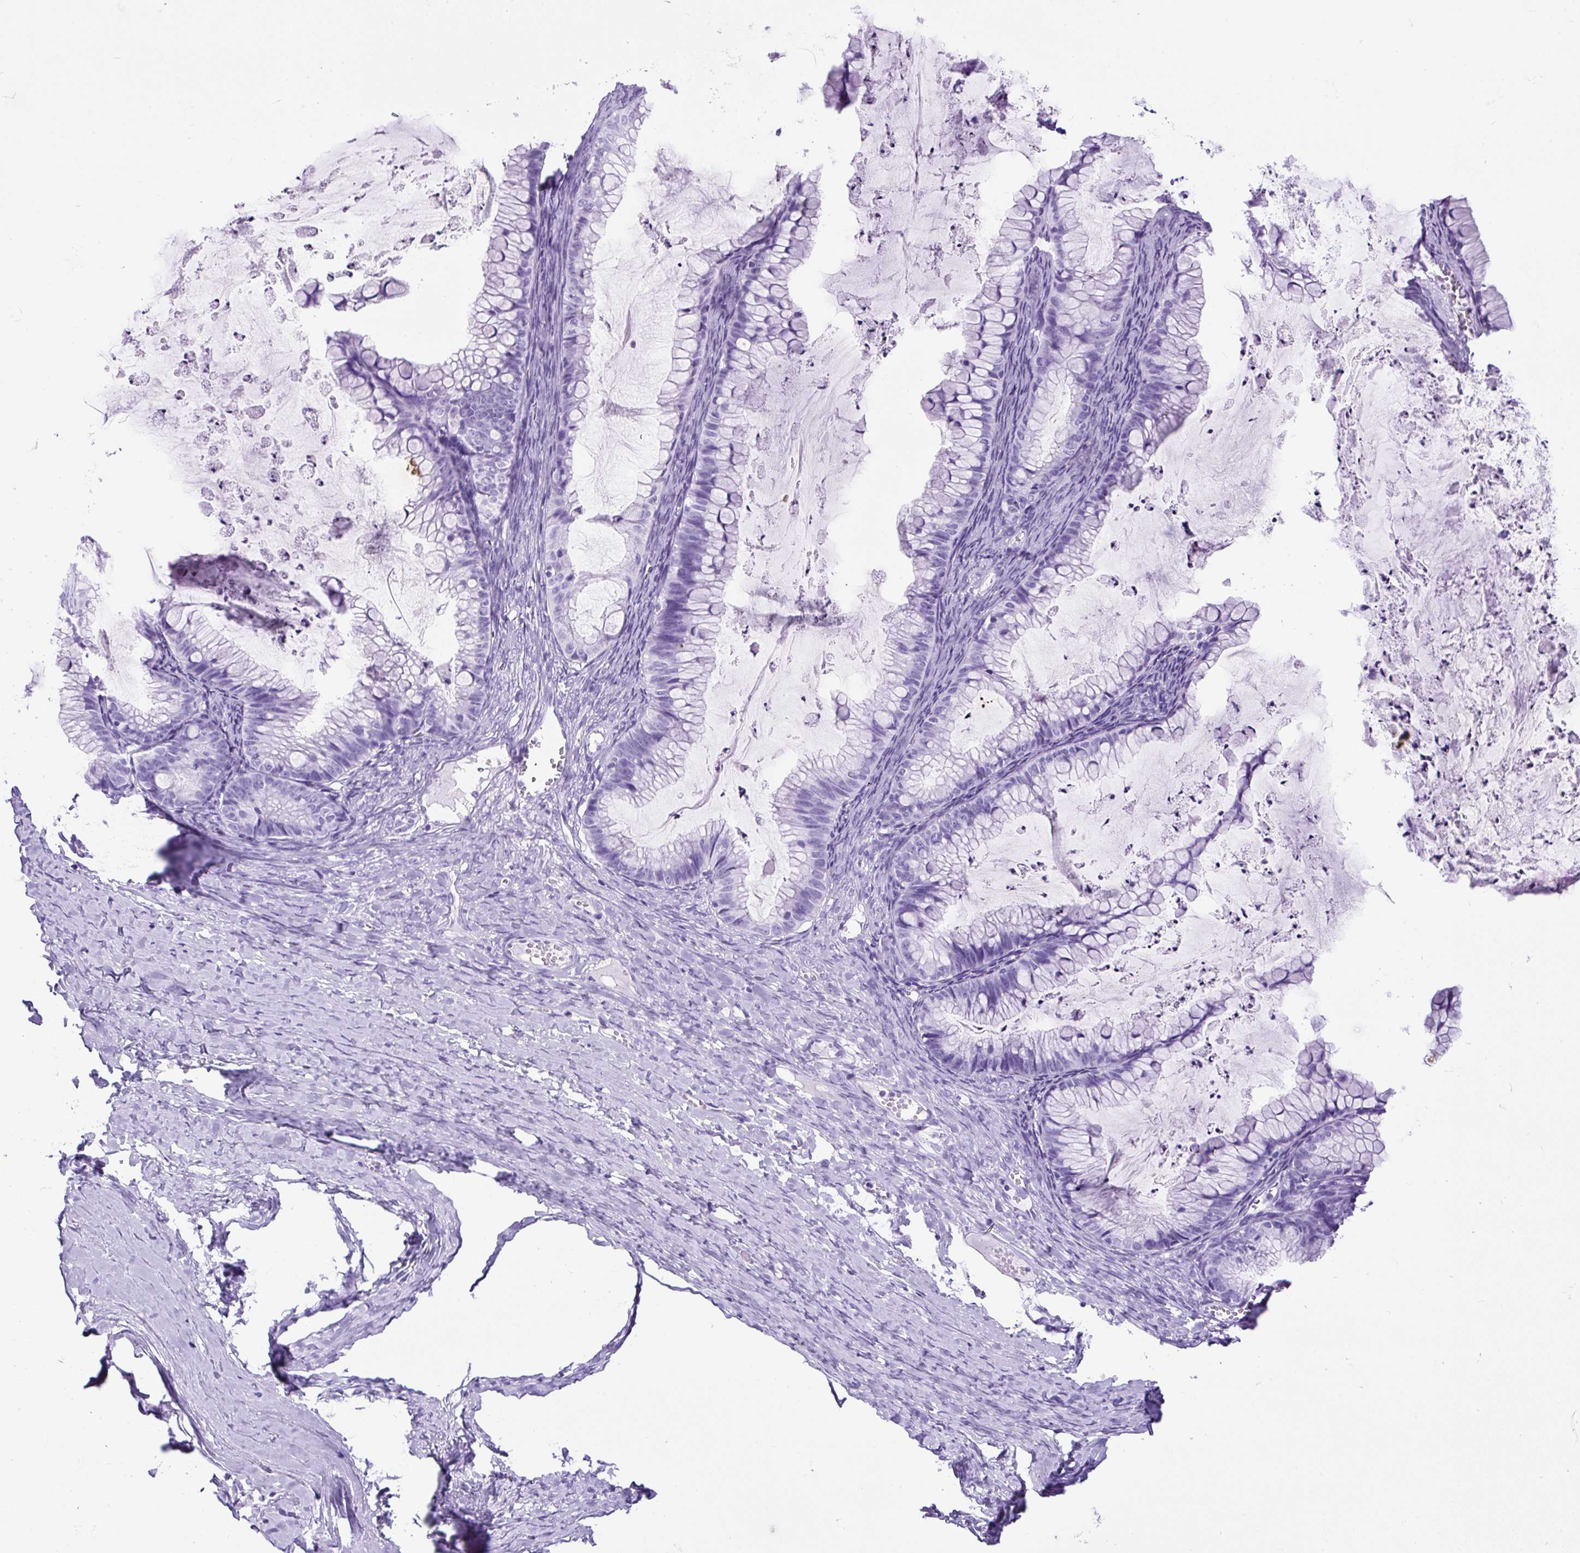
{"staining": {"intensity": "negative", "quantity": "none", "location": "none"}, "tissue": "ovarian cancer", "cell_type": "Tumor cells", "image_type": "cancer", "snomed": [{"axis": "morphology", "description": "Cystadenocarcinoma, mucinous, NOS"}, {"axis": "topography", "description": "Ovary"}], "caption": "Ovarian cancer (mucinous cystadenocarcinoma) was stained to show a protein in brown. There is no significant staining in tumor cells. (DAB immunohistochemistry, high magnification).", "gene": "CEL", "patient": {"sex": "female", "age": 35}}